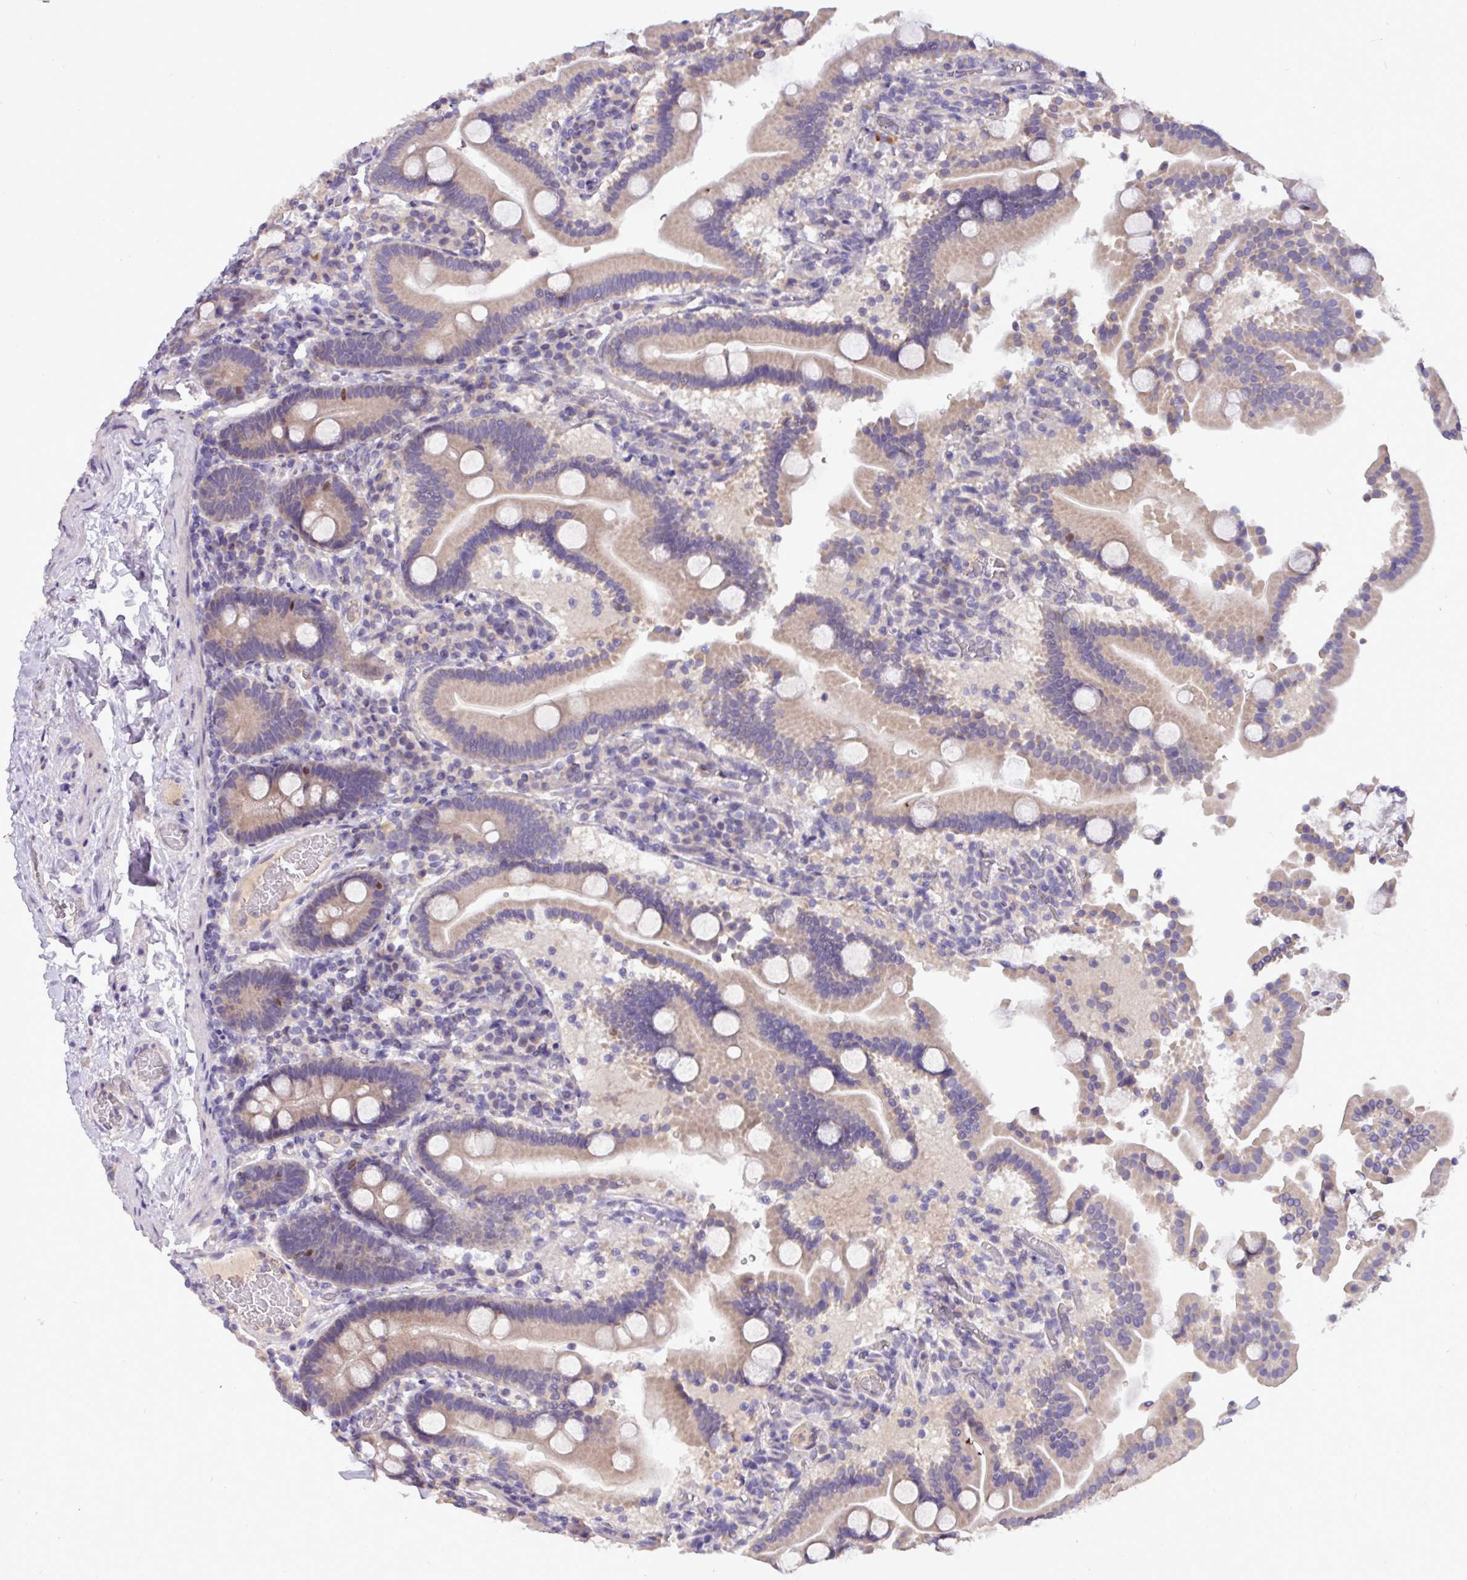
{"staining": {"intensity": "weak", "quantity": "25%-75%", "location": "cytoplasmic/membranous"}, "tissue": "duodenum", "cell_type": "Glandular cells", "image_type": "normal", "snomed": [{"axis": "morphology", "description": "Normal tissue, NOS"}, {"axis": "topography", "description": "Duodenum"}], "caption": "Immunohistochemical staining of benign duodenum exhibits low levels of weak cytoplasmic/membranous expression in about 25%-75% of glandular cells.", "gene": "PAX8", "patient": {"sex": "male", "age": 55}}